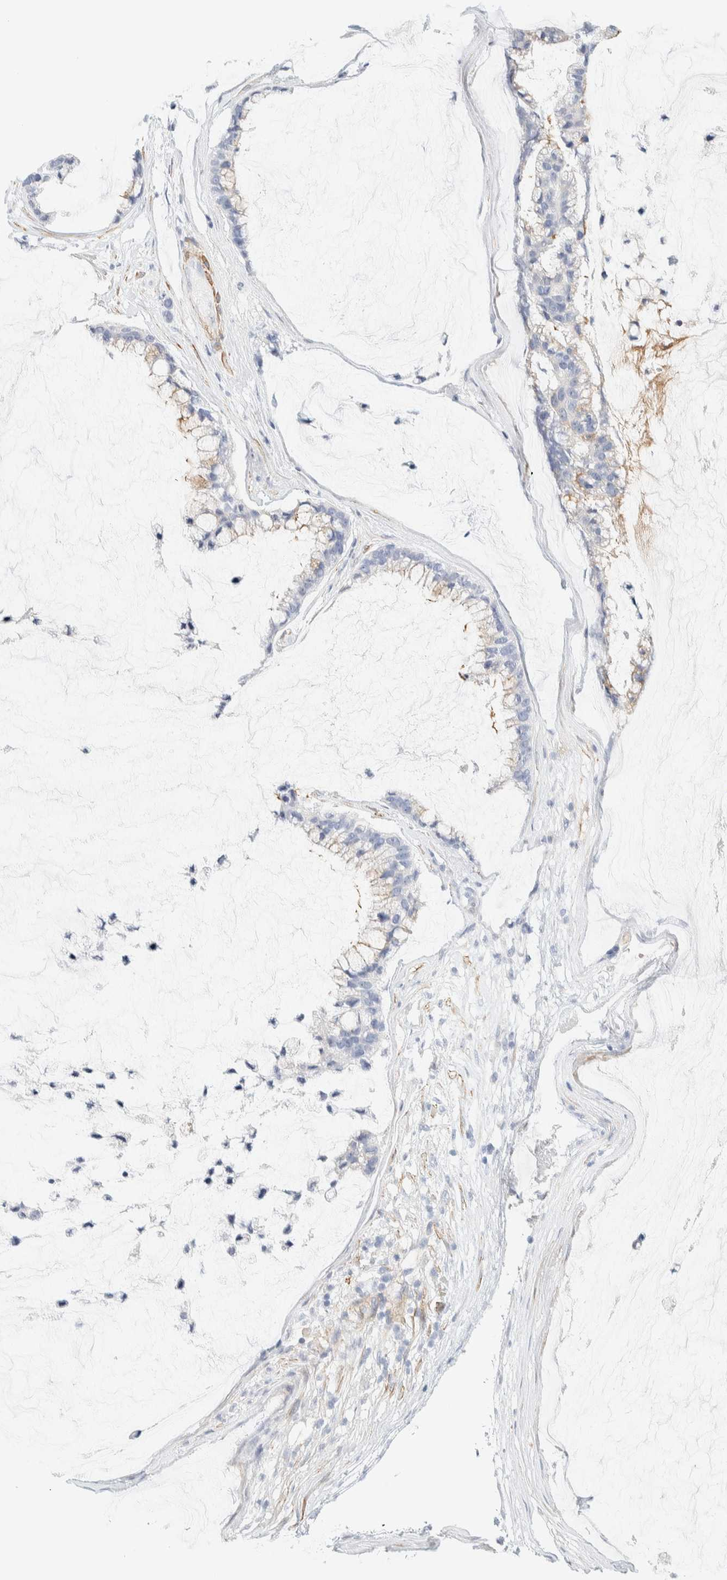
{"staining": {"intensity": "weak", "quantity": "<25%", "location": "cytoplasmic/membranous"}, "tissue": "ovarian cancer", "cell_type": "Tumor cells", "image_type": "cancer", "snomed": [{"axis": "morphology", "description": "Cystadenocarcinoma, mucinous, NOS"}, {"axis": "topography", "description": "Ovary"}], "caption": "Tumor cells show no significant protein positivity in mucinous cystadenocarcinoma (ovarian).", "gene": "AFMID", "patient": {"sex": "female", "age": 39}}